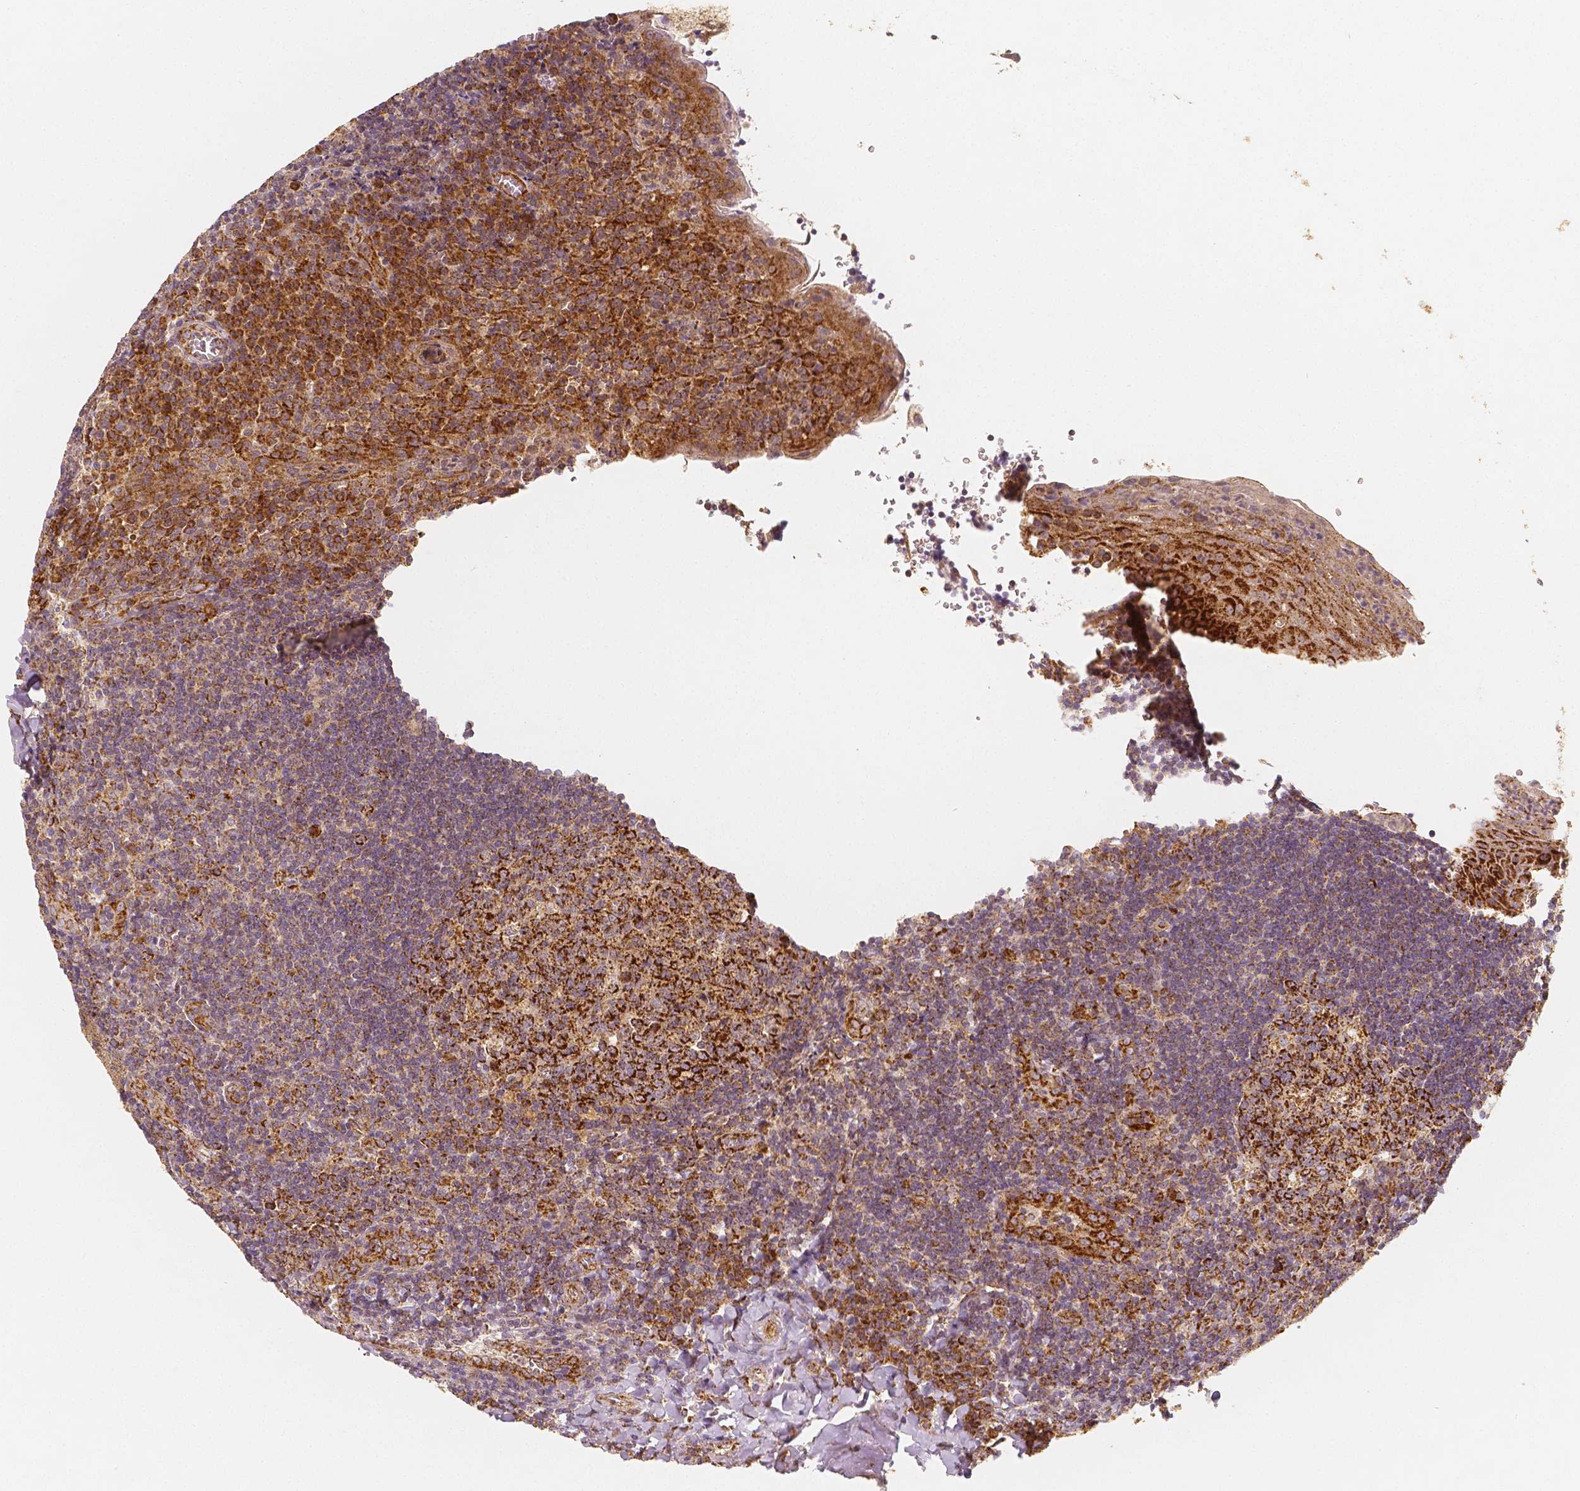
{"staining": {"intensity": "strong", "quantity": ">75%", "location": "cytoplasmic/membranous"}, "tissue": "tonsil", "cell_type": "Germinal center cells", "image_type": "normal", "snomed": [{"axis": "morphology", "description": "Normal tissue, NOS"}, {"axis": "morphology", "description": "Inflammation, NOS"}, {"axis": "topography", "description": "Tonsil"}], "caption": "Immunohistochemical staining of benign tonsil demonstrates strong cytoplasmic/membranous protein positivity in about >75% of germinal center cells.", "gene": "PGAM5", "patient": {"sex": "female", "age": 31}}